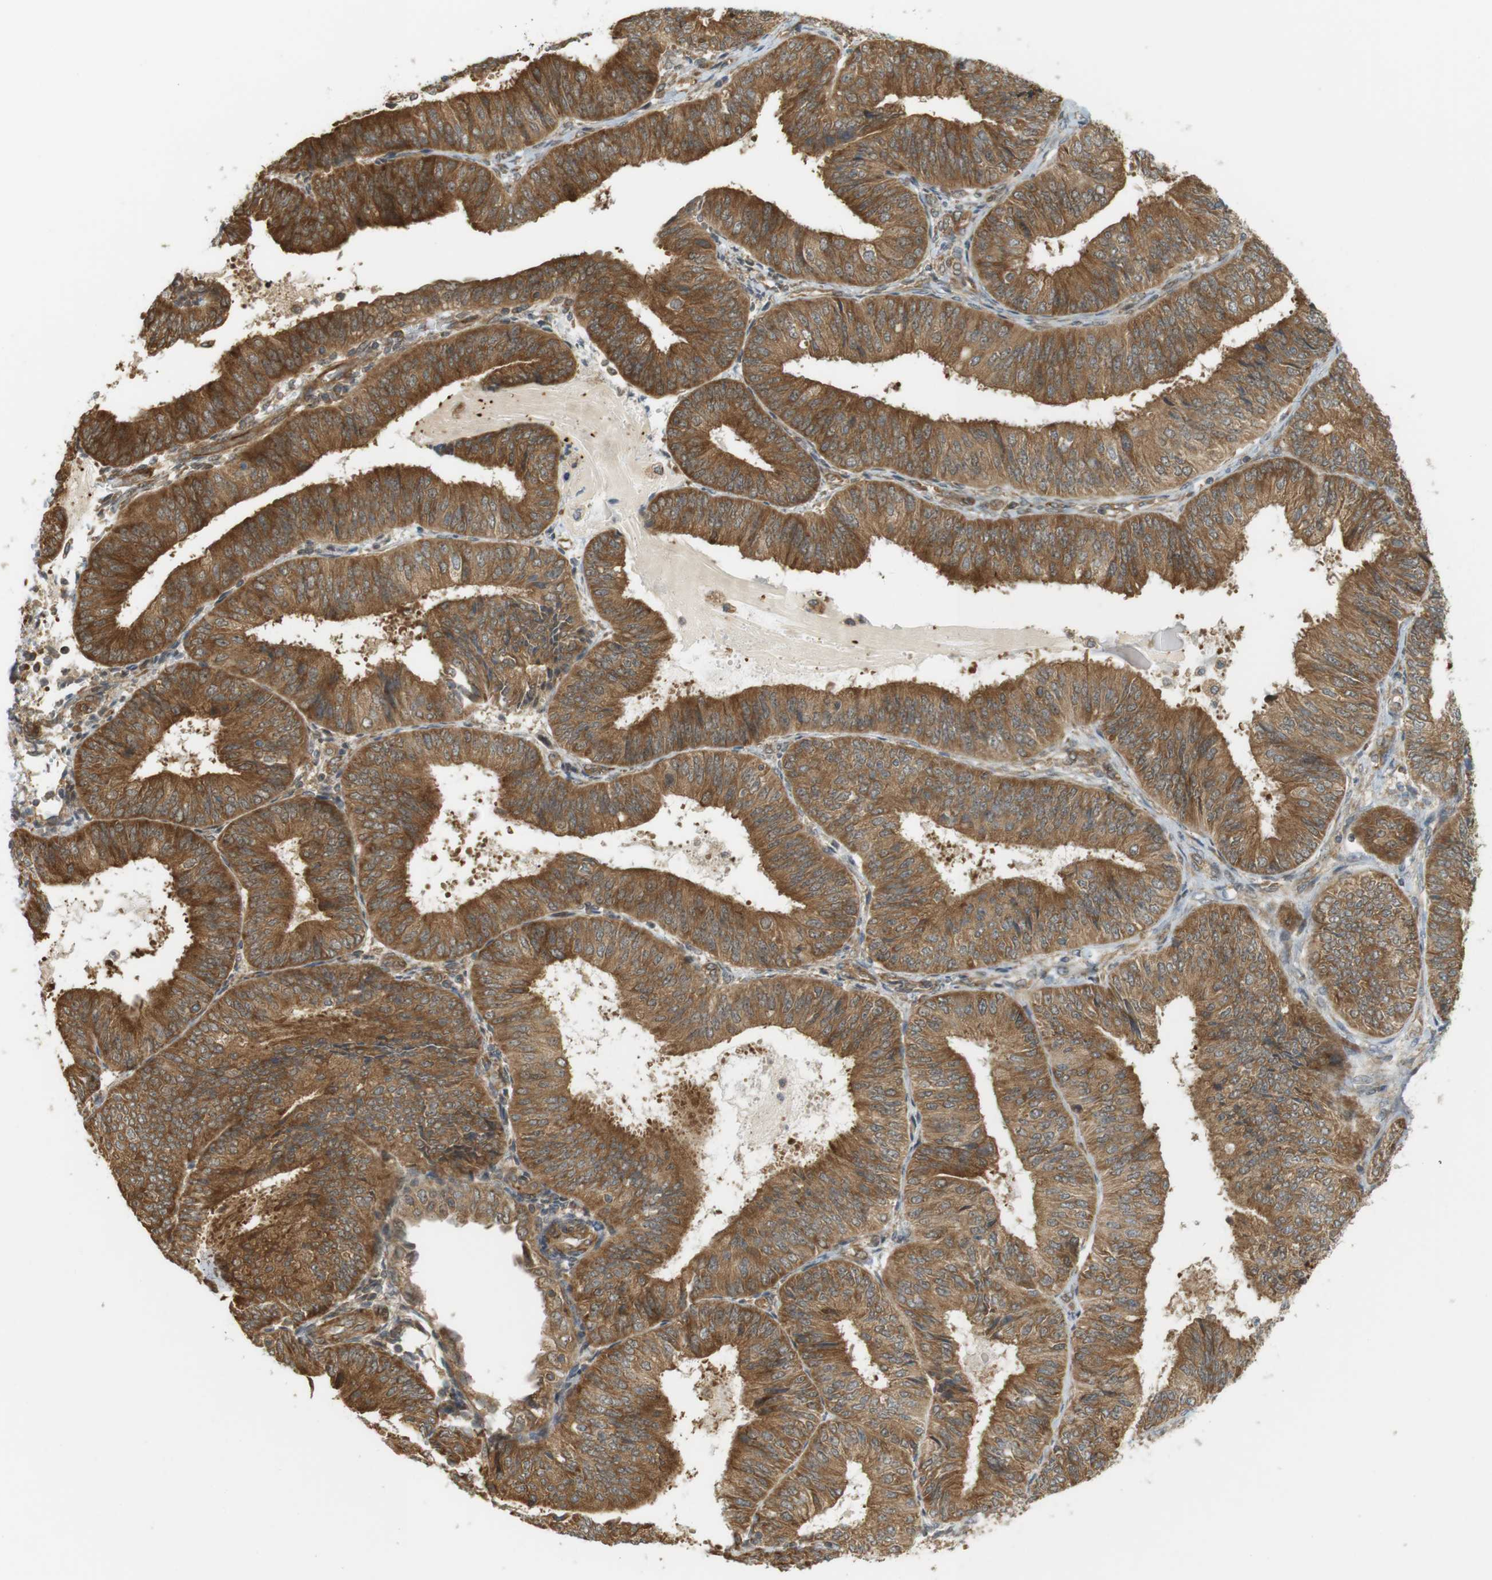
{"staining": {"intensity": "strong", "quantity": ">75%", "location": "cytoplasmic/membranous,nuclear"}, "tissue": "endometrial cancer", "cell_type": "Tumor cells", "image_type": "cancer", "snomed": [{"axis": "morphology", "description": "Adenocarcinoma, NOS"}, {"axis": "topography", "description": "Endometrium"}], "caption": "Endometrial cancer was stained to show a protein in brown. There is high levels of strong cytoplasmic/membranous and nuclear positivity in approximately >75% of tumor cells. The protein is stained brown, and the nuclei are stained in blue (DAB (3,3'-diaminobenzidine) IHC with brightfield microscopy, high magnification).", "gene": "PA2G4", "patient": {"sex": "female", "age": 58}}